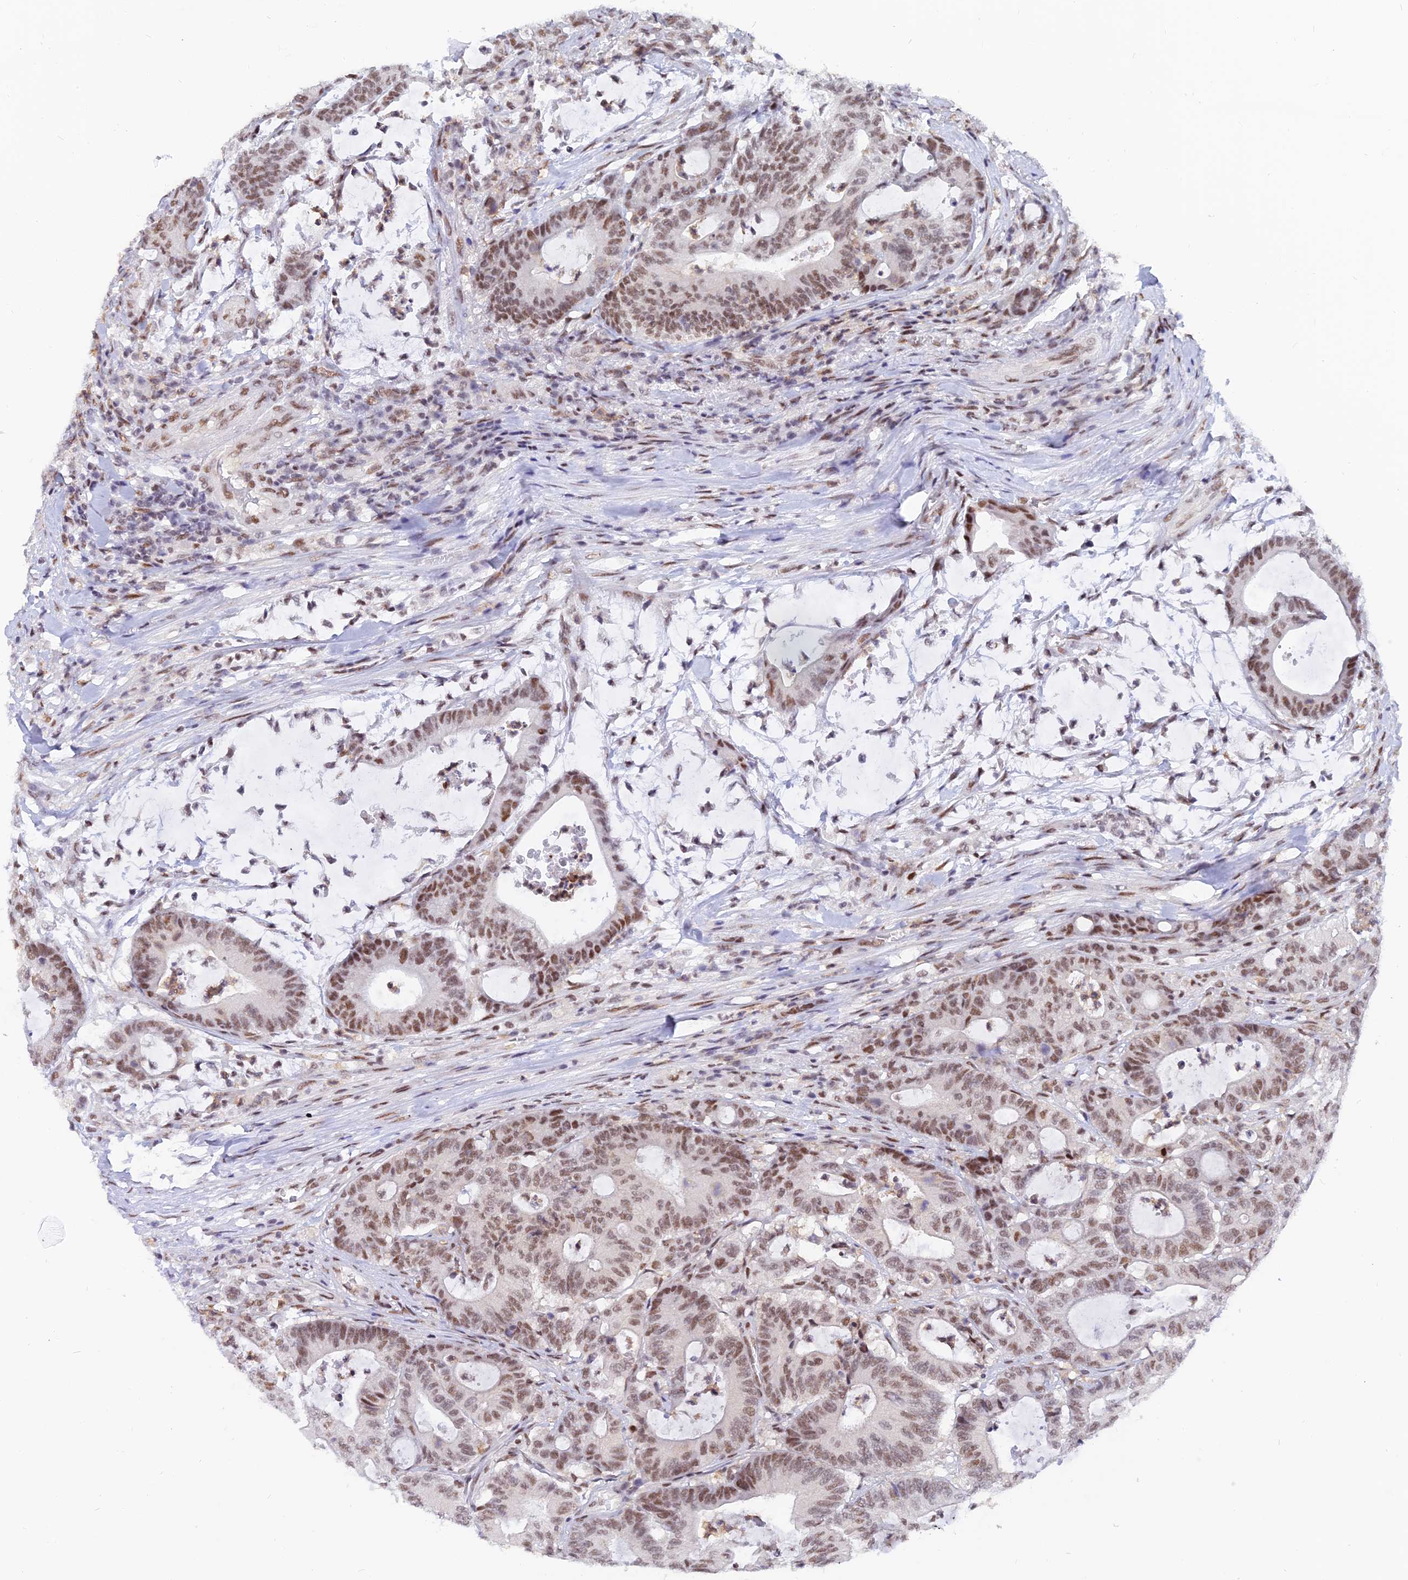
{"staining": {"intensity": "moderate", "quantity": ">75%", "location": "nuclear"}, "tissue": "colorectal cancer", "cell_type": "Tumor cells", "image_type": "cancer", "snomed": [{"axis": "morphology", "description": "Adenocarcinoma, NOS"}, {"axis": "topography", "description": "Colon"}], "caption": "This image displays IHC staining of human colorectal cancer (adenocarcinoma), with medium moderate nuclear positivity in about >75% of tumor cells.", "gene": "DPY30", "patient": {"sex": "female", "age": 84}}